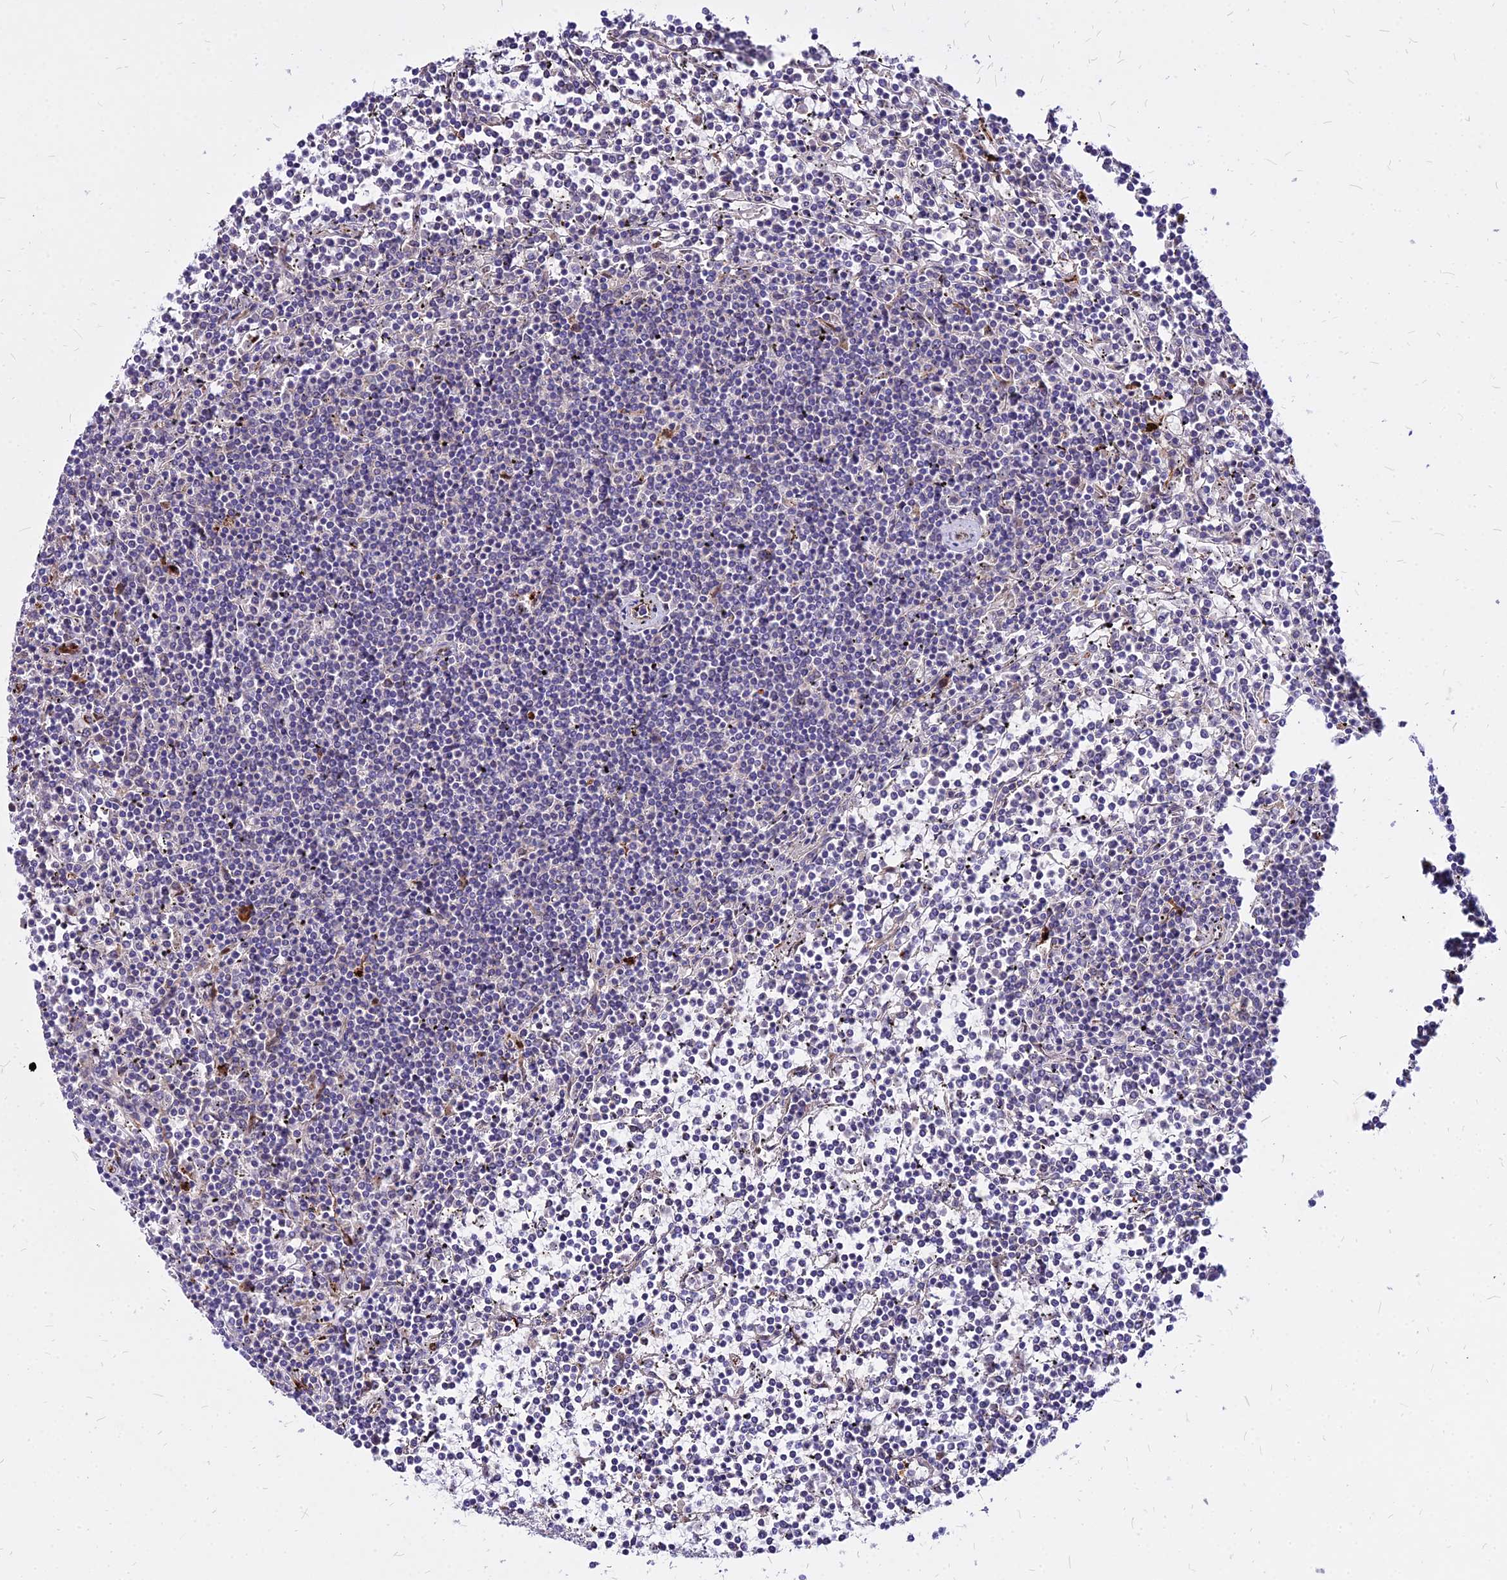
{"staining": {"intensity": "negative", "quantity": "none", "location": "none"}, "tissue": "lymphoma", "cell_type": "Tumor cells", "image_type": "cancer", "snomed": [{"axis": "morphology", "description": "Malignant lymphoma, non-Hodgkin's type, Low grade"}, {"axis": "topography", "description": "Spleen"}], "caption": "A photomicrograph of low-grade malignant lymphoma, non-Hodgkin's type stained for a protein reveals no brown staining in tumor cells. (DAB (3,3'-diaminobenzidine) IHC with hematoxylin counter stain).", "gene": "COMMD10", "patient": {"sex": "female", "age": 19}}